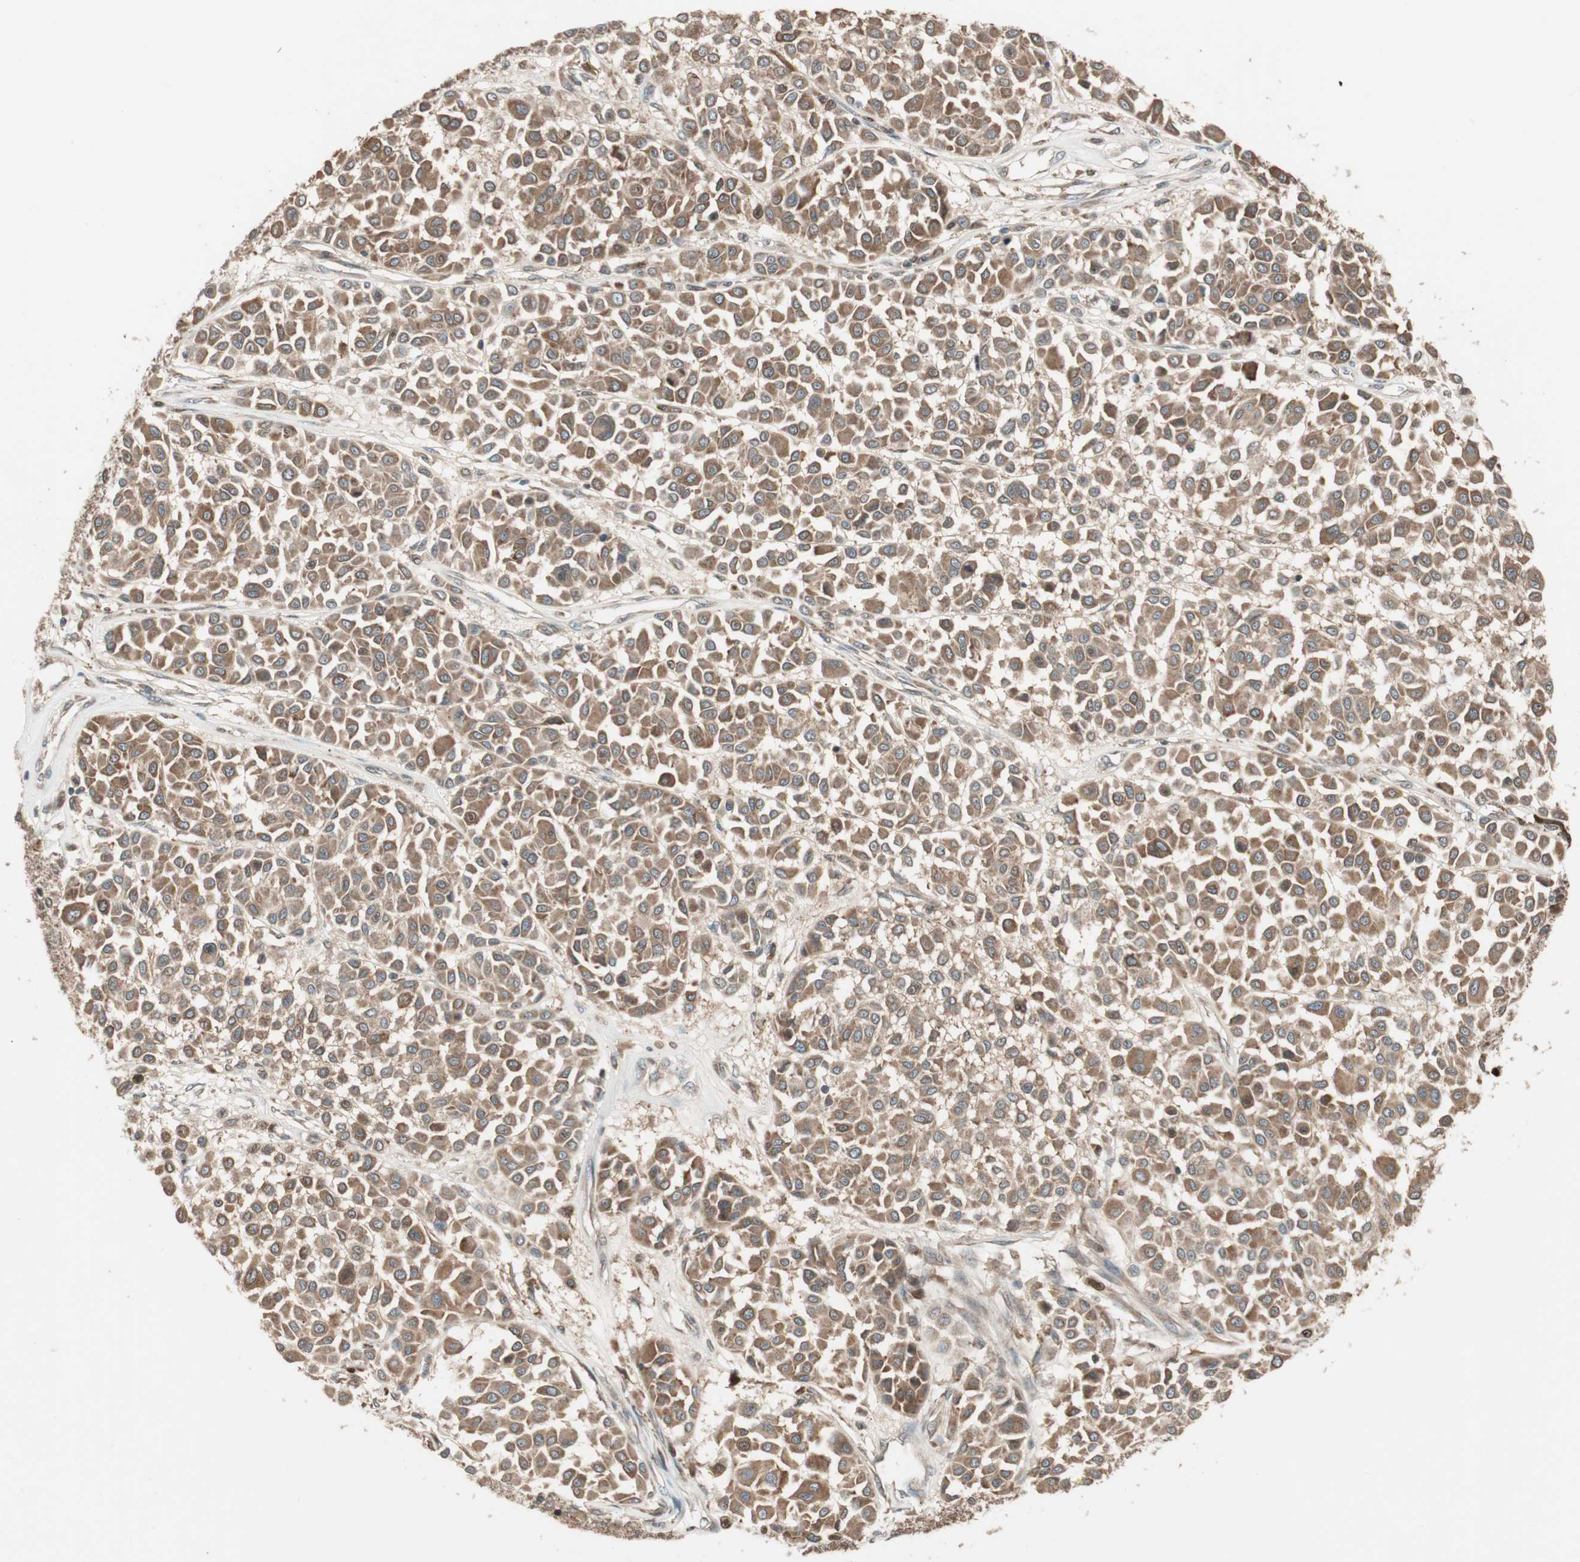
{"staining": {"intensity": "moderate", "quantity": ">75%", "location": "cytoplasmic/membranous"}, "tissue": "melanoma", "cell_type": "Tumor cells", "image_type": "cancer", "snomed": [{"axis": "morphology", "description": "Malignant melanoma, Metastatic site"}, {"axis": "topography", "description": "Soft tissue"}], "caption": "Immunohistochemistry (IHC) image of neoplastic tissue: human melanoma stained using immunohistochemistry (IHC) exhibits medium levels of moderate protein expression localized specifically in the cytoplasmic/membranous of tumor cells, appearing as a cytoplasmic/membranous brown color.", "gene": "ATP6AP2", "patient": {"sex": "male", "age": 41}}